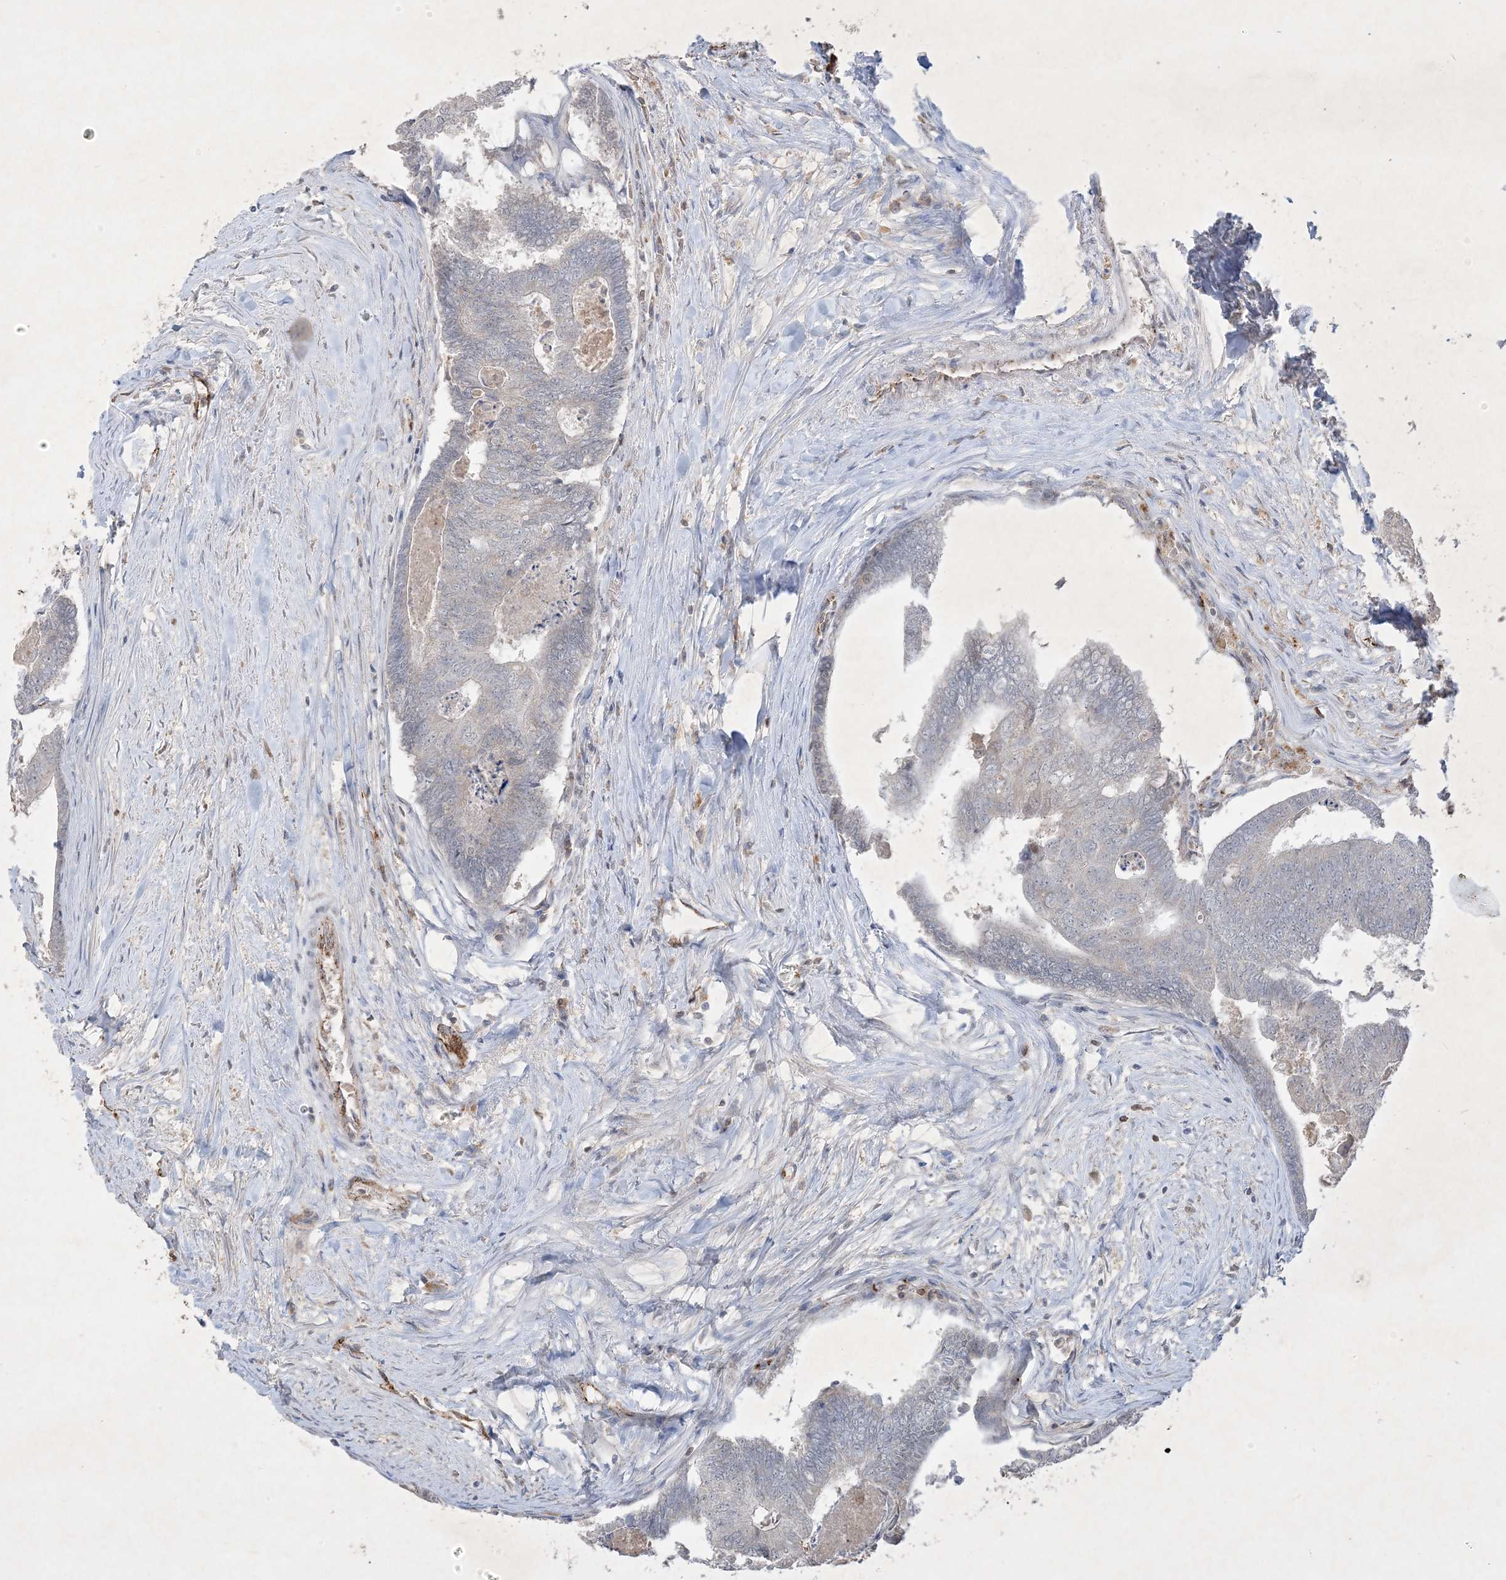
{"staining": {"intensity": "negative", "quantity": "none", "location": "none"}, "tissue": "colorectal cancer", "cell_type": "Tumor cells", "image_type": "cancer", "snomed": [{"axis": "morphology", "description": "Adenocarcinoma, NOS"}, {"axis": "topography", "description": "Colon"}], "caption": "Protein analysis of colorectal adenocarcinoma demonstrates no significant staining in tumor cells.", "gene": "PRSS36", "patient": {"sex": "female", "age": 67}}